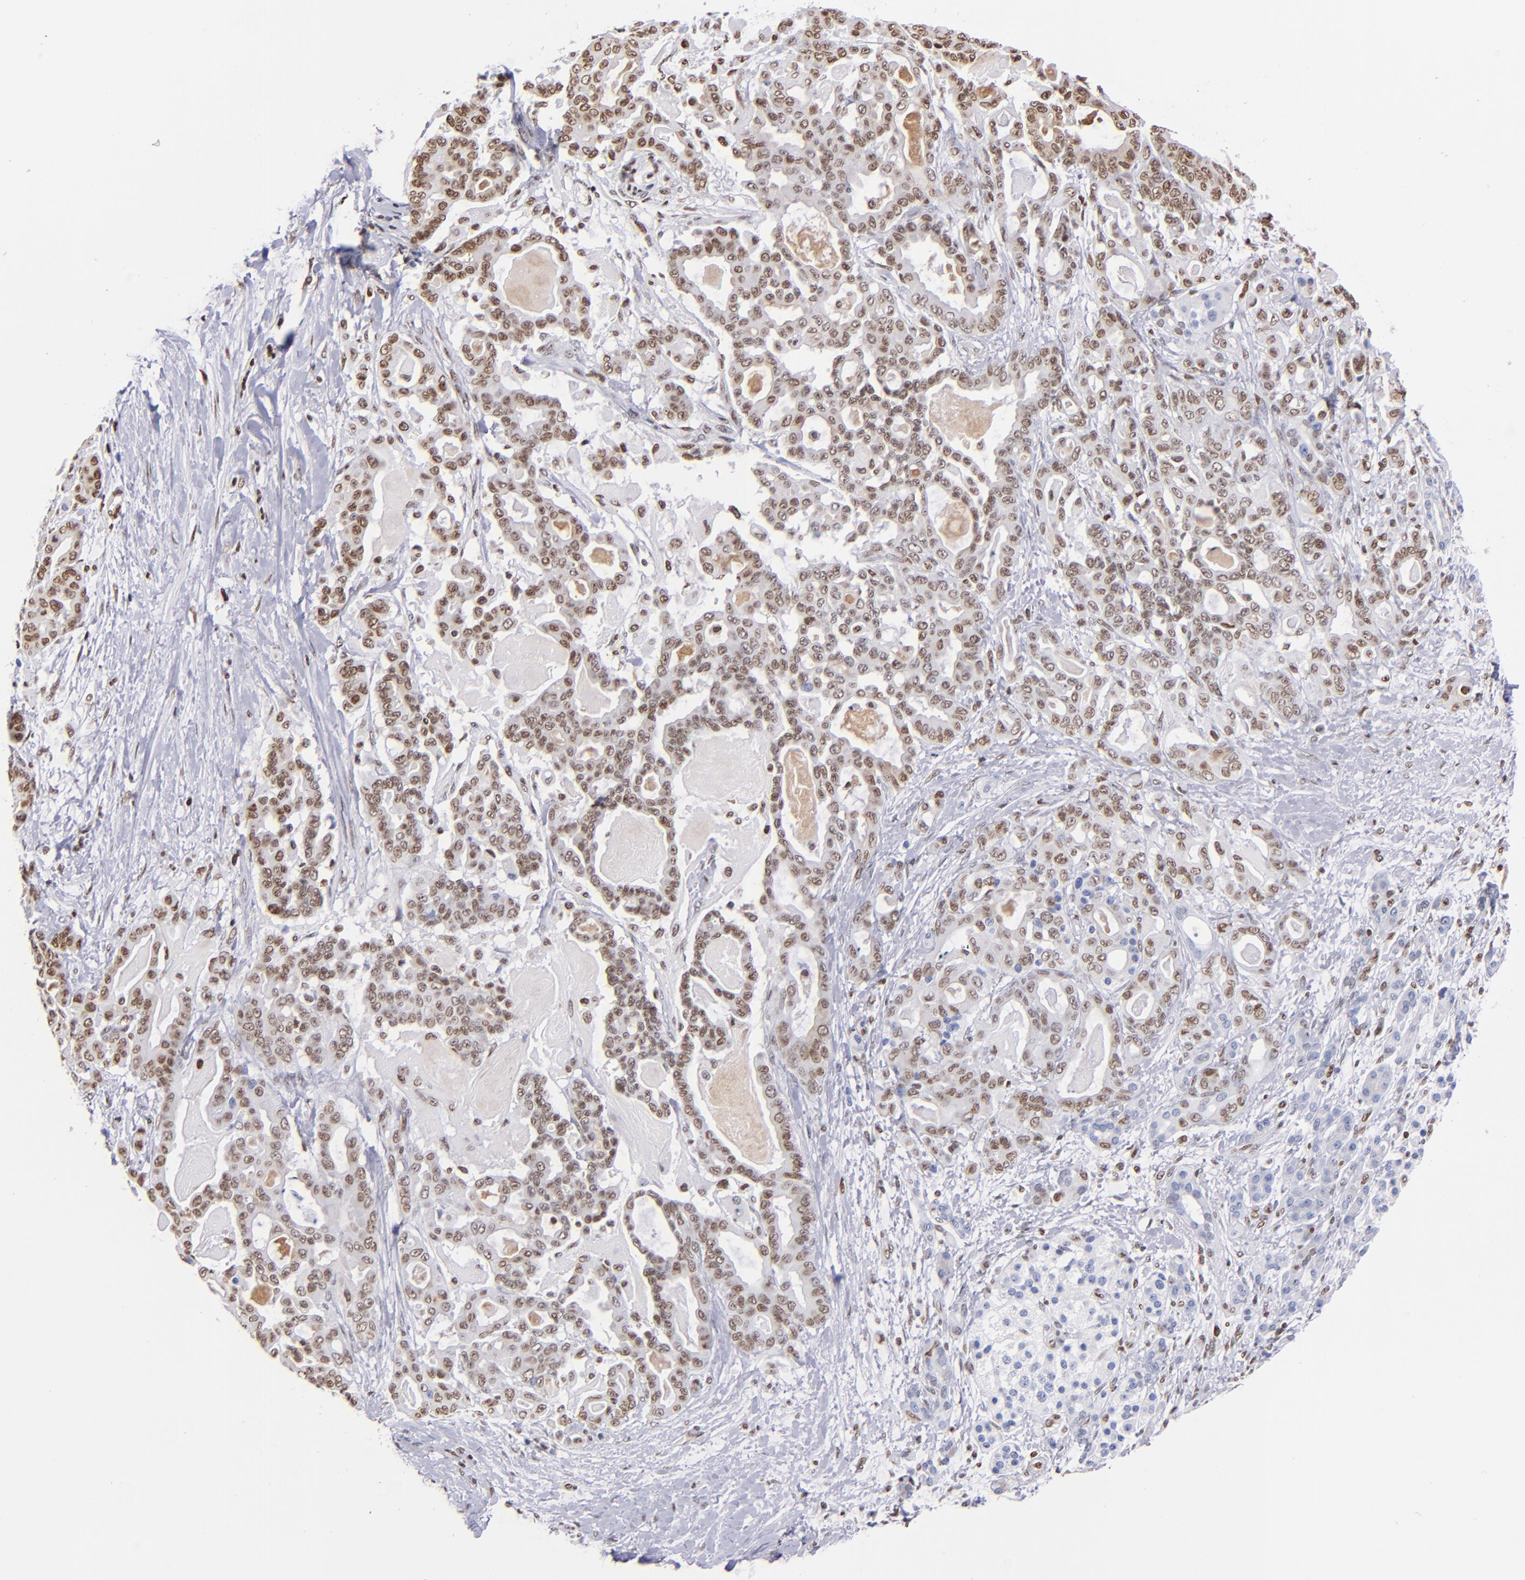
{"staining": {"intensity": "moderate", "quantity": ">75%", "location": "nuclear"}, "tissue": "pancreatic cancer", "cell_type": "Tumor cells", "image_type": "cancer", "snomed": [{"axis": "morphology", "description": "Adenocarcinoma, NOS"}, {"axis": "topography", "description": "Pancreas"}], "caption": "Immunohistochemistry (IHC) photomicrograph of pancreatic cancer (adenocarcinoma) stained for a protein (brown), which demonstrates medium levels of moderate nuclear staining in about >75% of tumor cells.", "gene": "IFI16", "patient": {"sex": "male", "age": 63}}